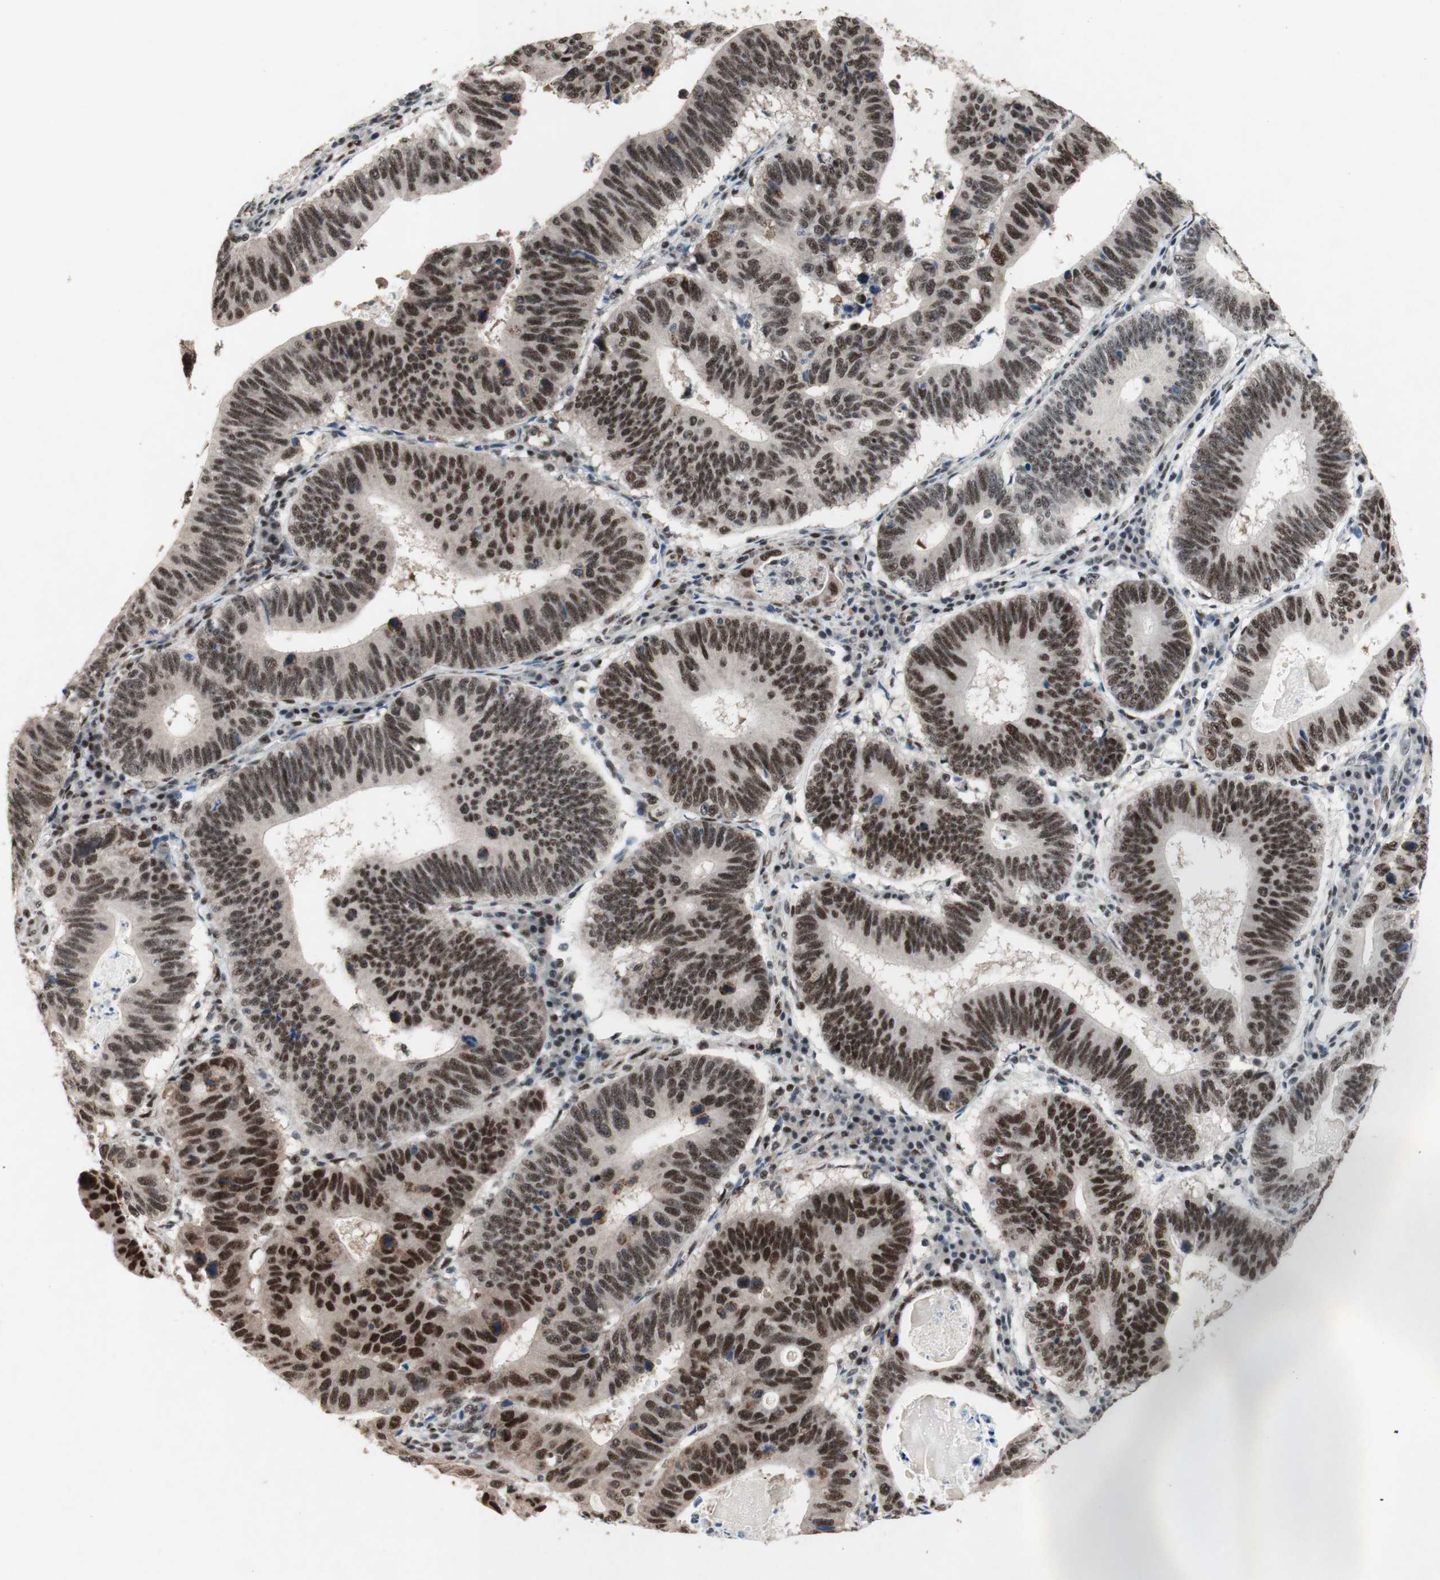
{"staining": {"intensity": "moderate", "quantity": ">75%", "location": "nuclear"}, "tissue": "stomach cancer", "cell_type": "Tumor cells", "image_type": "cancer", "snomed": [{"axis": "morphology", "description": "Adenocarcinoma, NOS"}, {"axis": "topography", "description": "Stomach"}], "caption": "Immunohistochemistry (IHC) histopathology image of human stomach cancer stained for a protein (brown), which shows medium levels of moderate nuclear staining in about >75% of tumor cells.", "gene": "TLE1", "patient": {"sex": "male", "age": 59}}